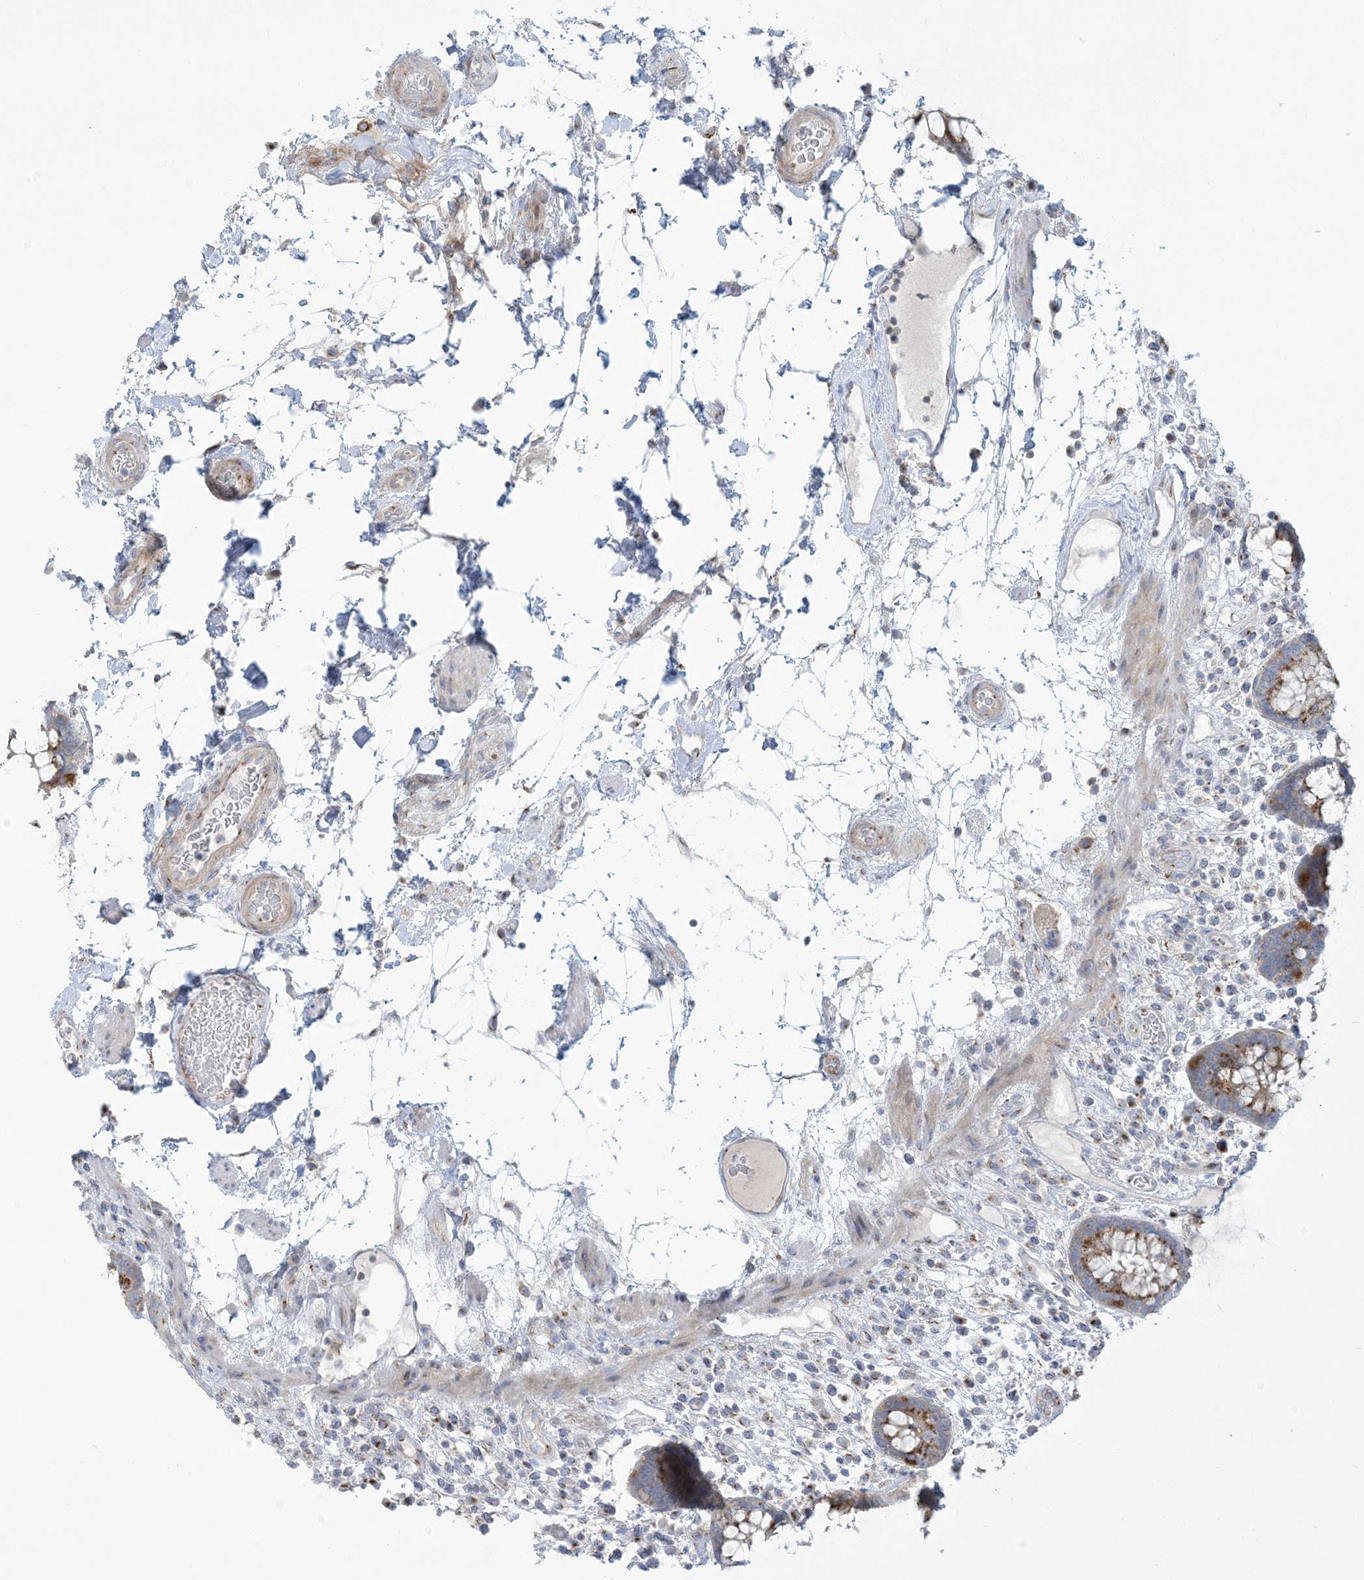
{"staining": {"intensity": "negative", "quantity": "none", "location": "none"}, "tissue": "colon", "cell_type": "Endothelial cells", "image_type": "normal", "snomed": [{"axis": "morphology", "description": "Normal tissue, NOS"}, {"axis": "topography", "description": "Colon"}], "caption": "Immunohistochemistry of normal colon exhibits no positivity in endothelial cells. Nuclei are stained in blue.", "gene": "AFTPH", "patient": {"sex": "female", "age": 79}}